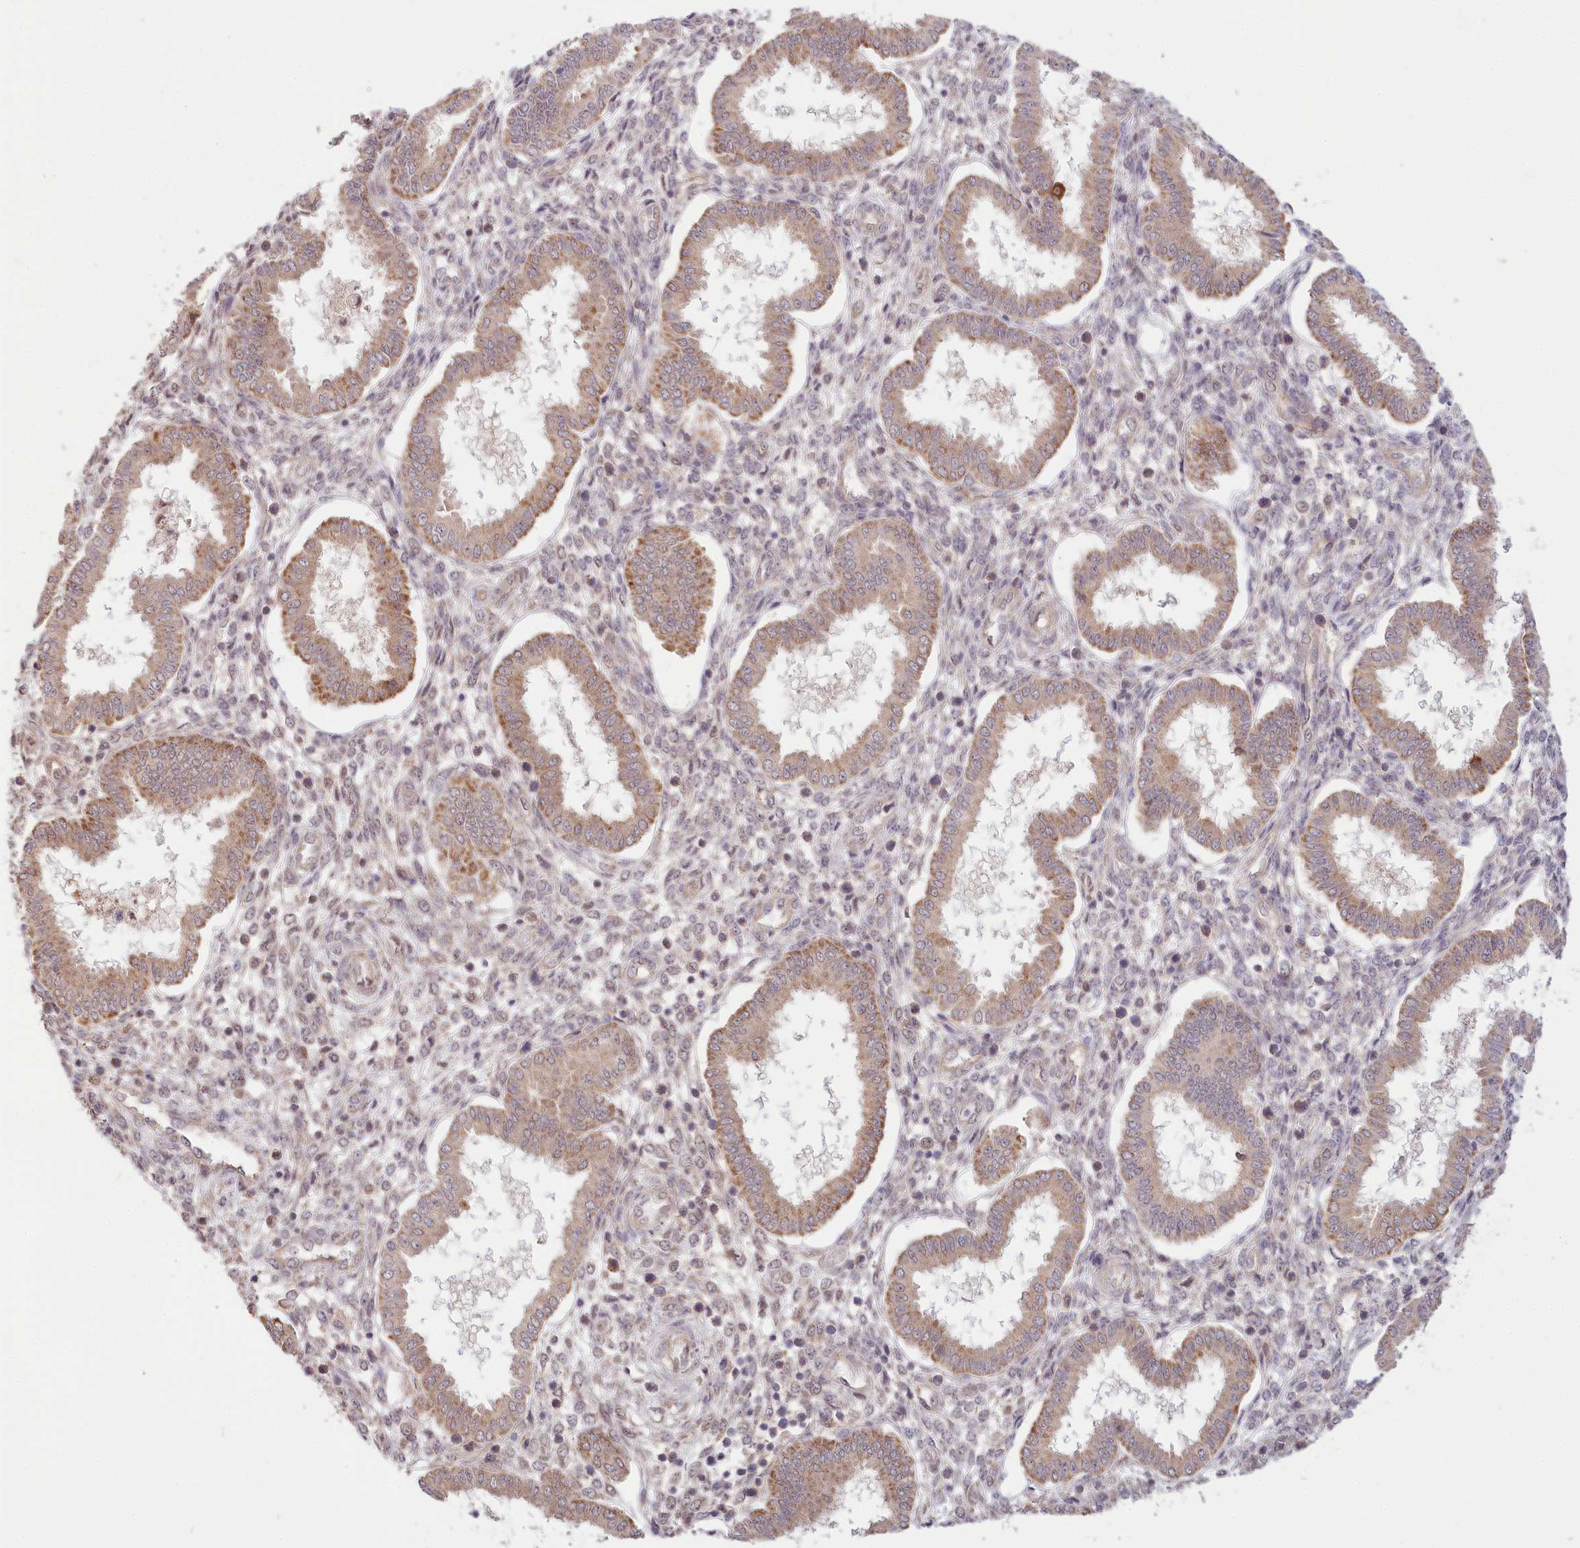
{"staining": {"intensity": "negative", "quantity": "none", "location": "none"}, "tissue": "endometrium", "cell_type": "Cells in endometrial stroma", "image_type": "normal", "snomed": [{"axis": "morphology", "description": "Normal tissue, NOS"}, {"axis": "topography", "description": "Endometrium"}], "caption": "Immunohistochemistry image of unremarkable human endometrium stained for a protein (brown), which shows no positivity in cells in endometrial stroma. (Immunohistochemistry, brightfield microscopy, high magnification).", "gene": "CEP70", "patient": {"sex": "female", "age": 24}}